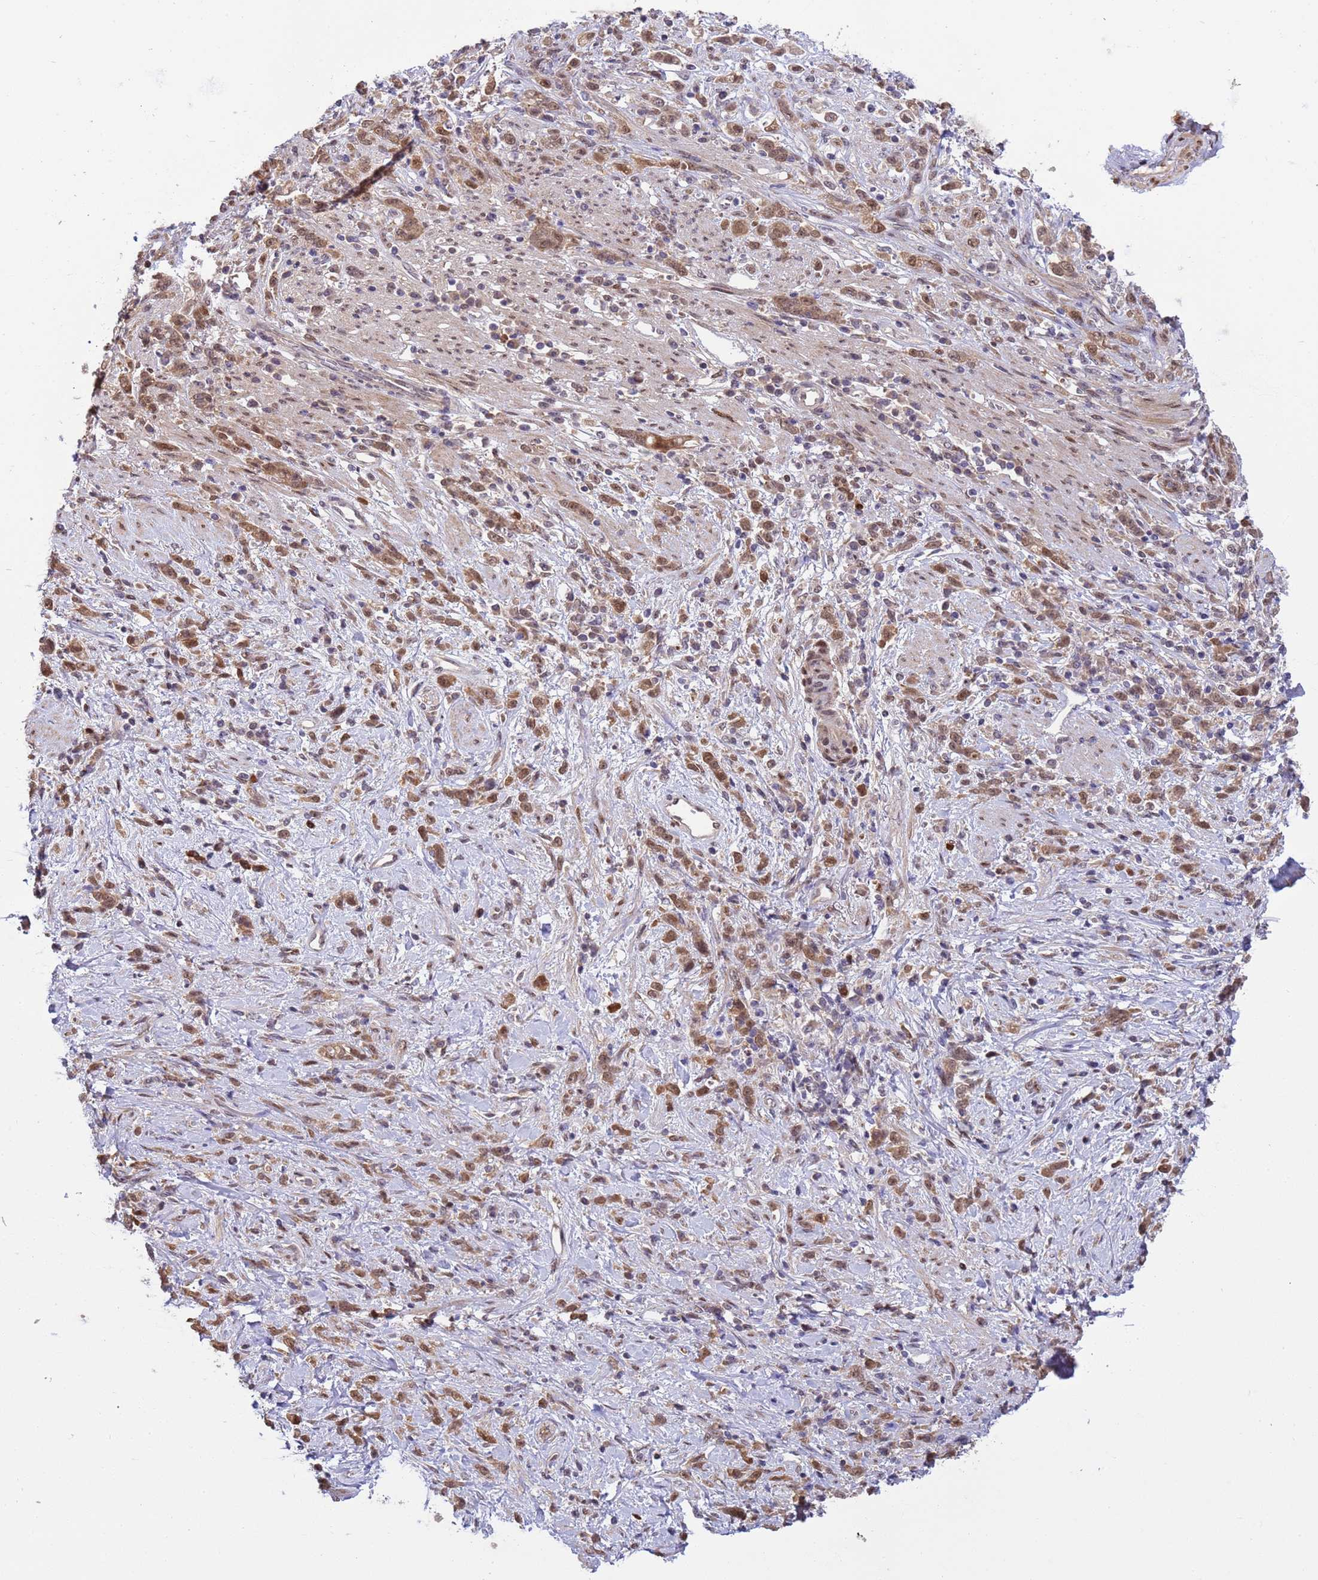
{"staining": {"intensity": "moderate", "quantity": ">75%", "location": "cytoplasmic/membranous,nuclear"}, "tissue": "stomach cancer", "cell_type": "Tumor cells", "image_type": "cancer", "snomed": [{"axis": "morphology", "description": "Adenocarcinoma, NOS"}, {"axis": "topography", "description": "Stomach"}], "caption": "A high-resolution image shows immunohistochemistry (IHC) staining of adenocarcinoma (stomach), which exhibits moderate cytoplasmic/membranous and nuclear expression in approximately >75% of tumor cells. (DAB (3,3'-diaminobenzidine) IHC, brown staining for protein, blue staining for nuclei).", "gene": "ZBTB5", "patient": {"sex": "female", "age": 60}}